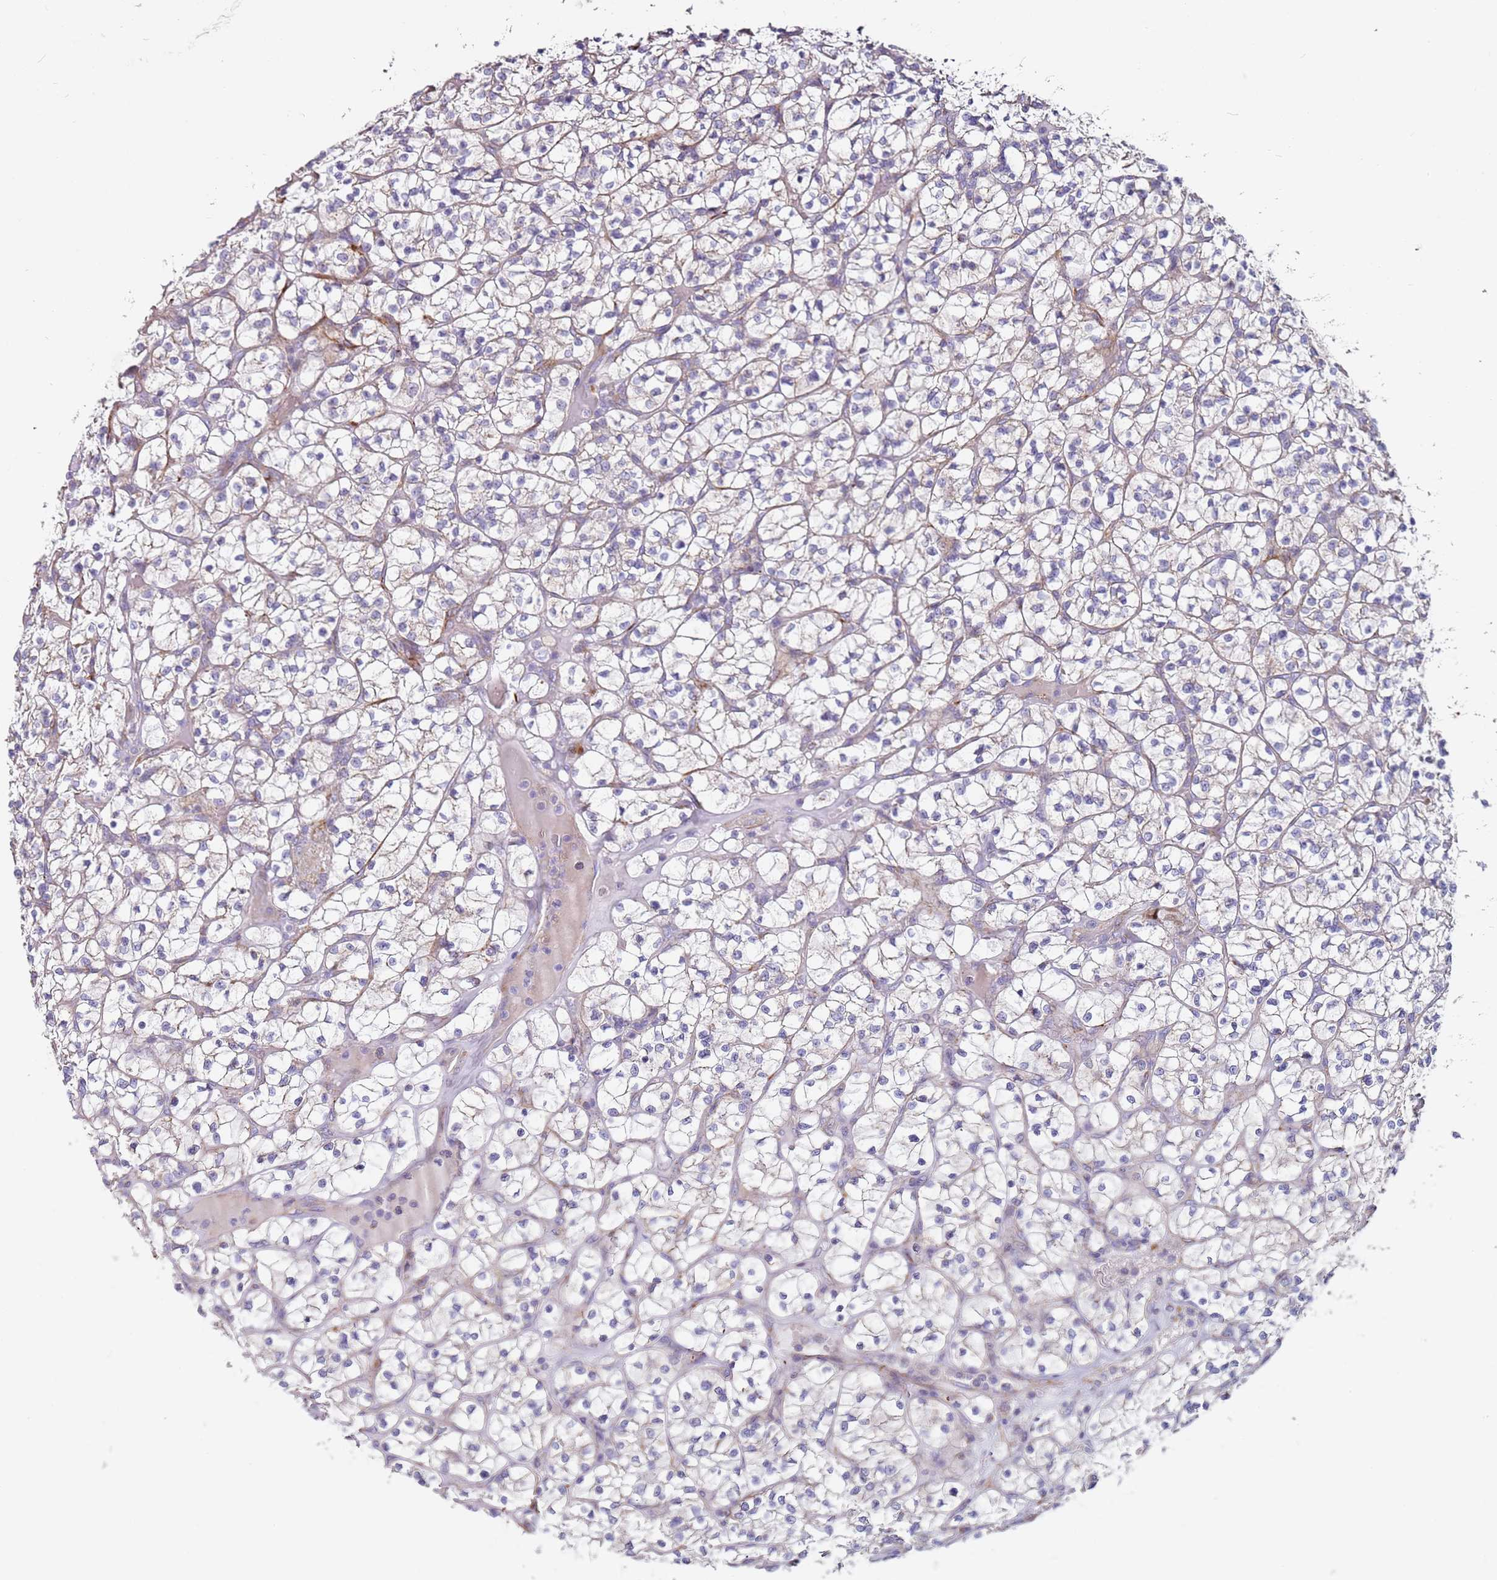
{"staining": {"intensity": "negative", "quantity": "none", "location": "none"}, "tissue": "renal cancer", "cell_type": "Tumor cells", "image_type": "cancer", "snomed": [{"axis": "morphology", "description": "Adenocarcinoma, NOS"}, {"axis": "topography", "description": "Kidney"}], "caption": "Immunohistochemistry (IHC) of renal cancer (adenocarcinoma) displays no expression in tumor cells.", "gene": "ALS2", "patient": {"sex": "female", "age": 64}}